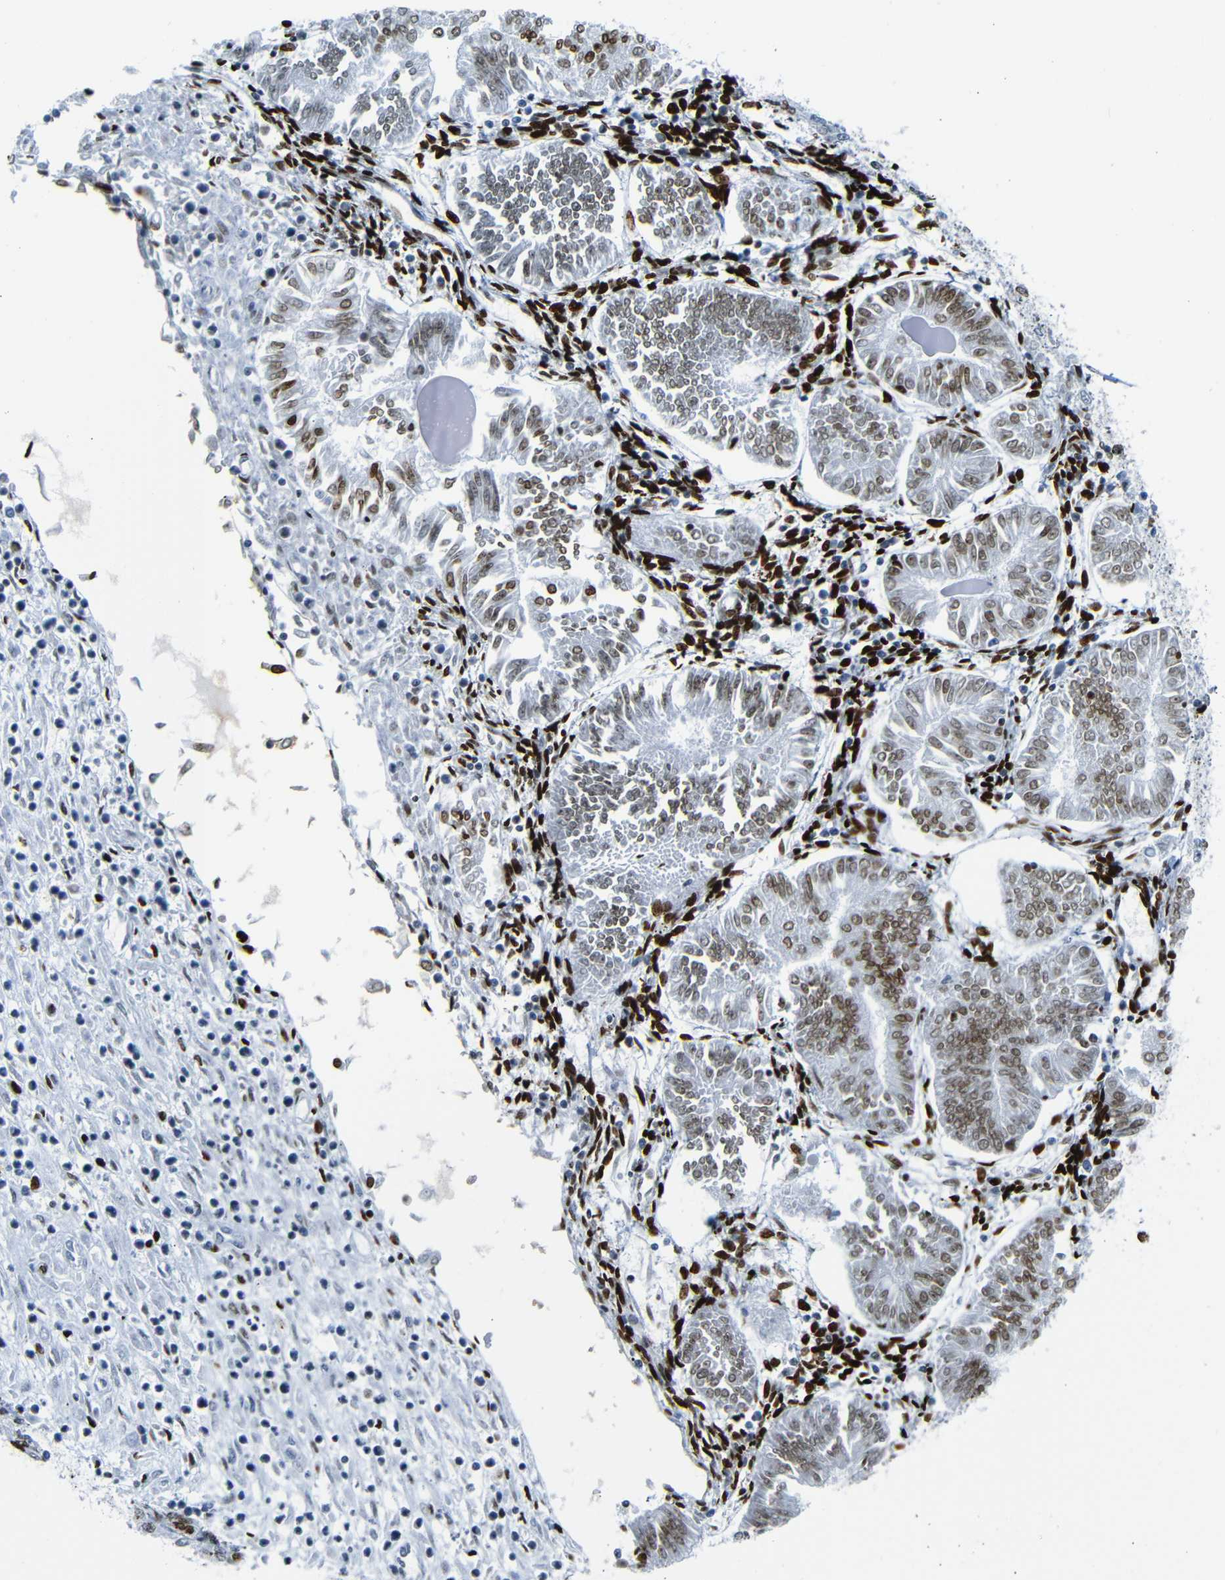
{"staining": {"intensity": "moderate", "quantity": ">75%", "location": "nuclear"}, "tissue": "endometrial cancer", "cell_type": "Tumor cells", "image_type": "cancer", "snomed": [{"axis": "morphology", "description": "Adenocarcinoma, NOS"}, {"axis": "topography", "description": "Endometrium"}], "caption": "Moderate nuclear staining is seen in about >75% of tumor cells in endometrial cancer (adenocarcinoma).", "gene": "NPIPB15", "patient": {"sex": "female", "age": 53}}